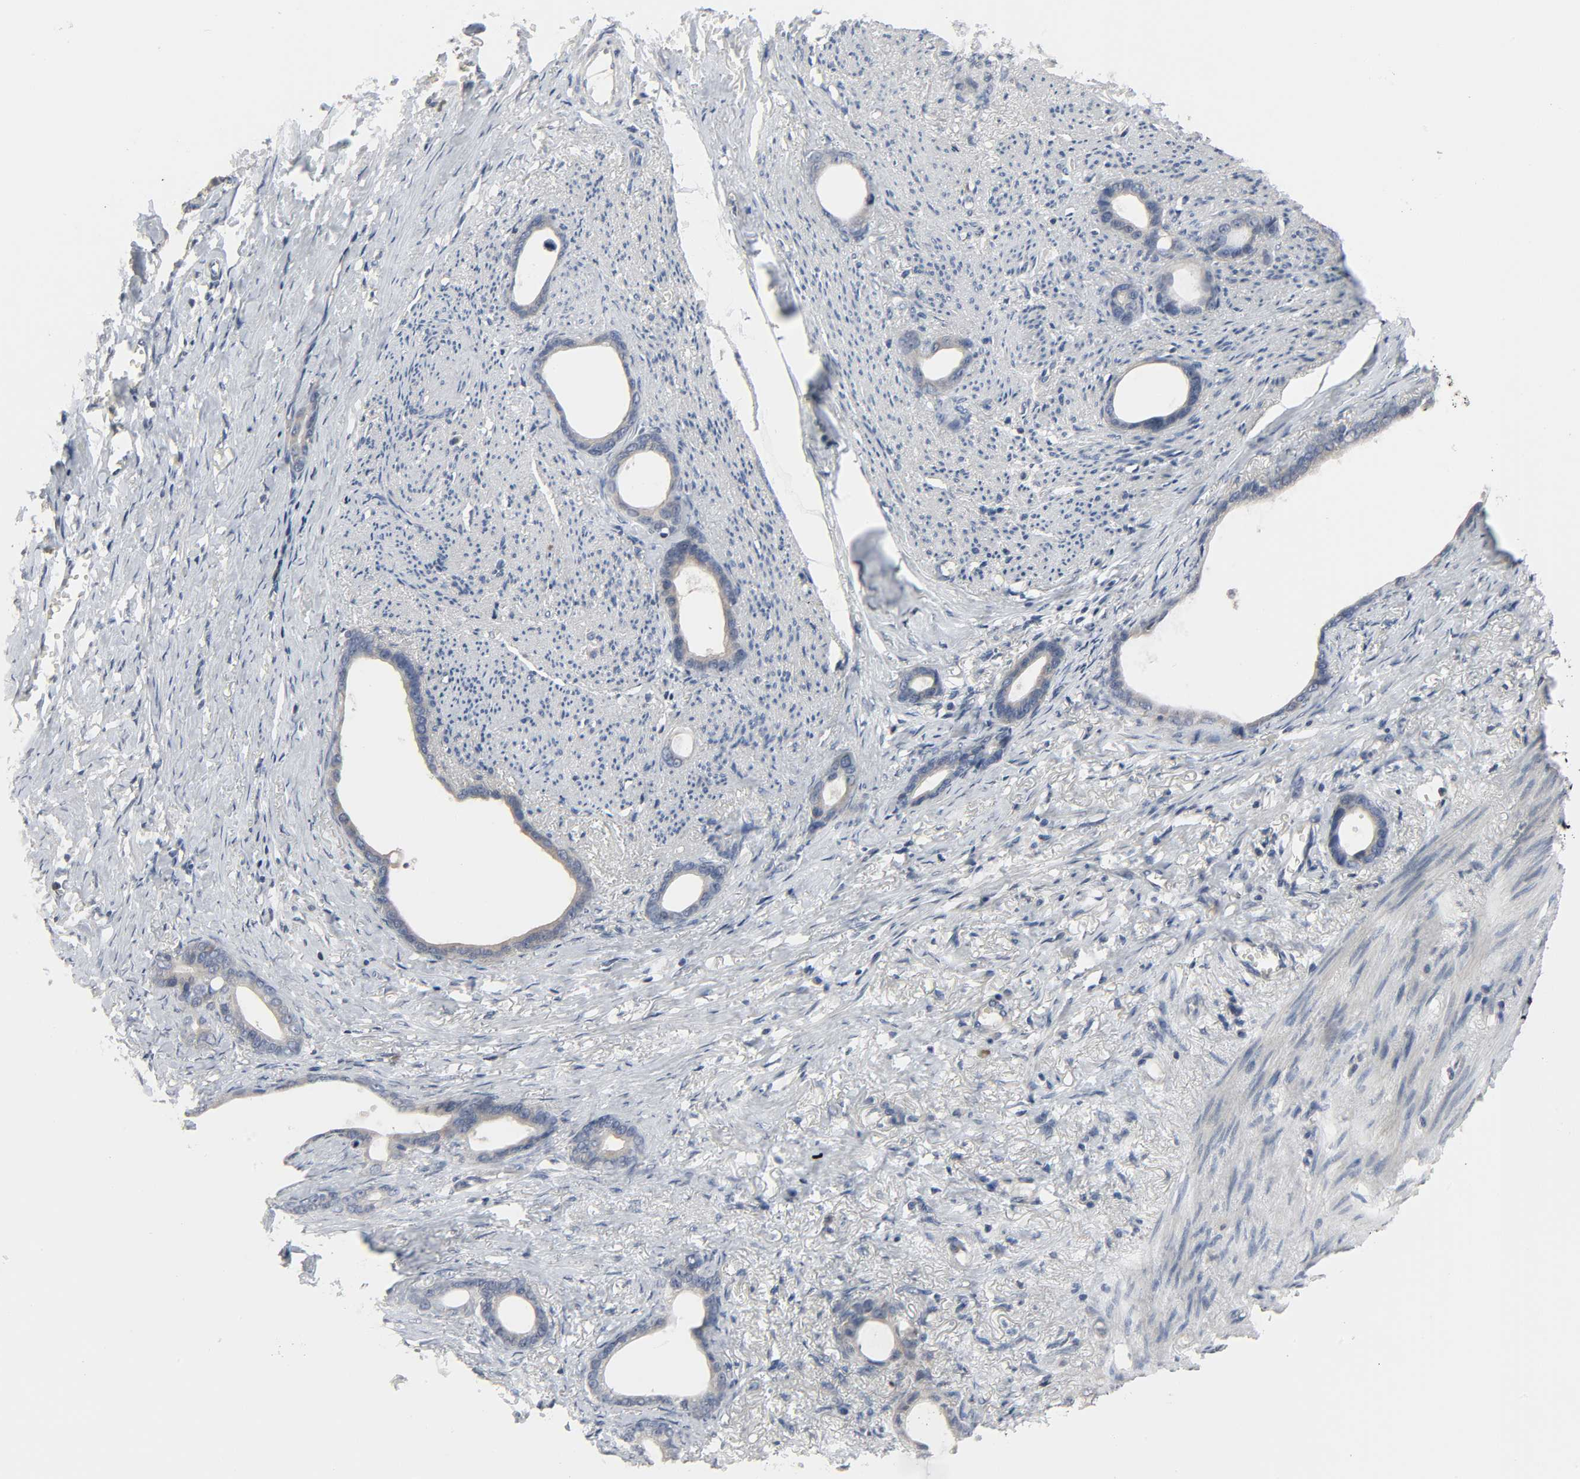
{"staining": {"intensity": "weak", "quantity": "25%-75%", "location": "cytoplasmic/membranous"}, "tissue": "stomach cancer", "cell_type": "Tumor cells", "image_type": "cancer", "snomed": [{"axis": "morphology", "description": "Adenocarcinoma, NOS"}, {"axis": "topography", "description": "Stomach"}], "caption": "Immunohistochemistry staining of stomach adenocarcinoma, which reveals low levels of weak cytoplasmic/membranous positivity in approximately 25%-75% of tumor cells indicating weak cytoplasmic/membranous protein positivity. The staining was performed using DAB (3,3'-diaminobenzidine) (brown) for protein detection and nuclei were counterstained in hematoxylin (blue).", "gene": "PLEKHA2", "patient": {"sex": "female", "age": 75}}